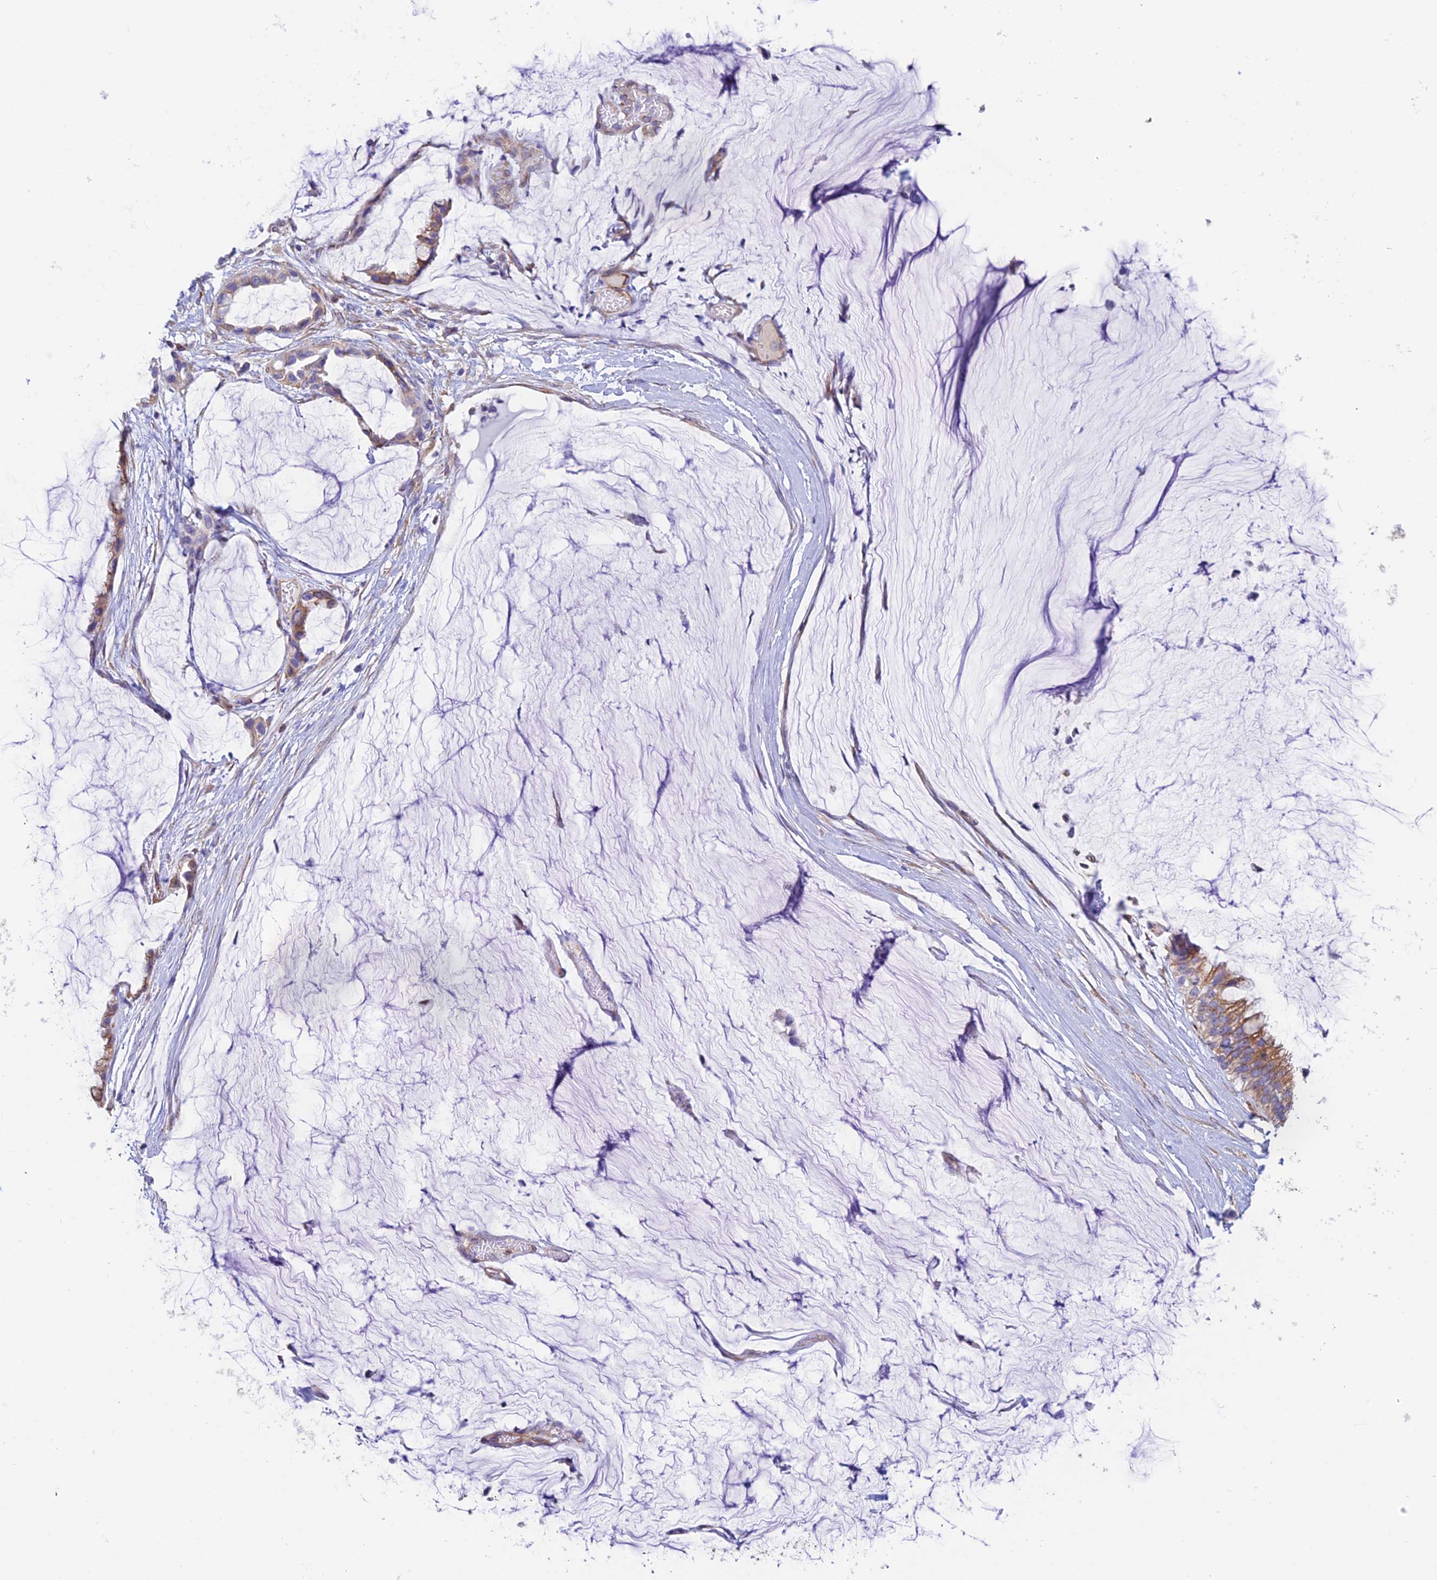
{"staining": {"intensity": "moderate", "quantity": ">75%", "location": "cytoplasmic/membranous"}, "tissue": "ovarian cancer", "cell_type": "Tumor cells", "image_type": "cancer", "snomed": [{"axis": "morphology", "description": "Cystadenocarcinoma, mucinous, NOS"}, {"axis": "topography", "description": "Ovary"}], "caption": "Immunohistochemistry (IHC) image of neoplastic tissue: ovarian mucinous cystadenocarcinoma stained using immunohistochemistry exhibits medium levels of moderate protein expression localized specifically in the cytoplasmic/membranous of tumor cells, appearing as a cytoplasmic/membranous brown color.", "gene": "EMC3", "patient": {"sex": "female", "age": 39}}